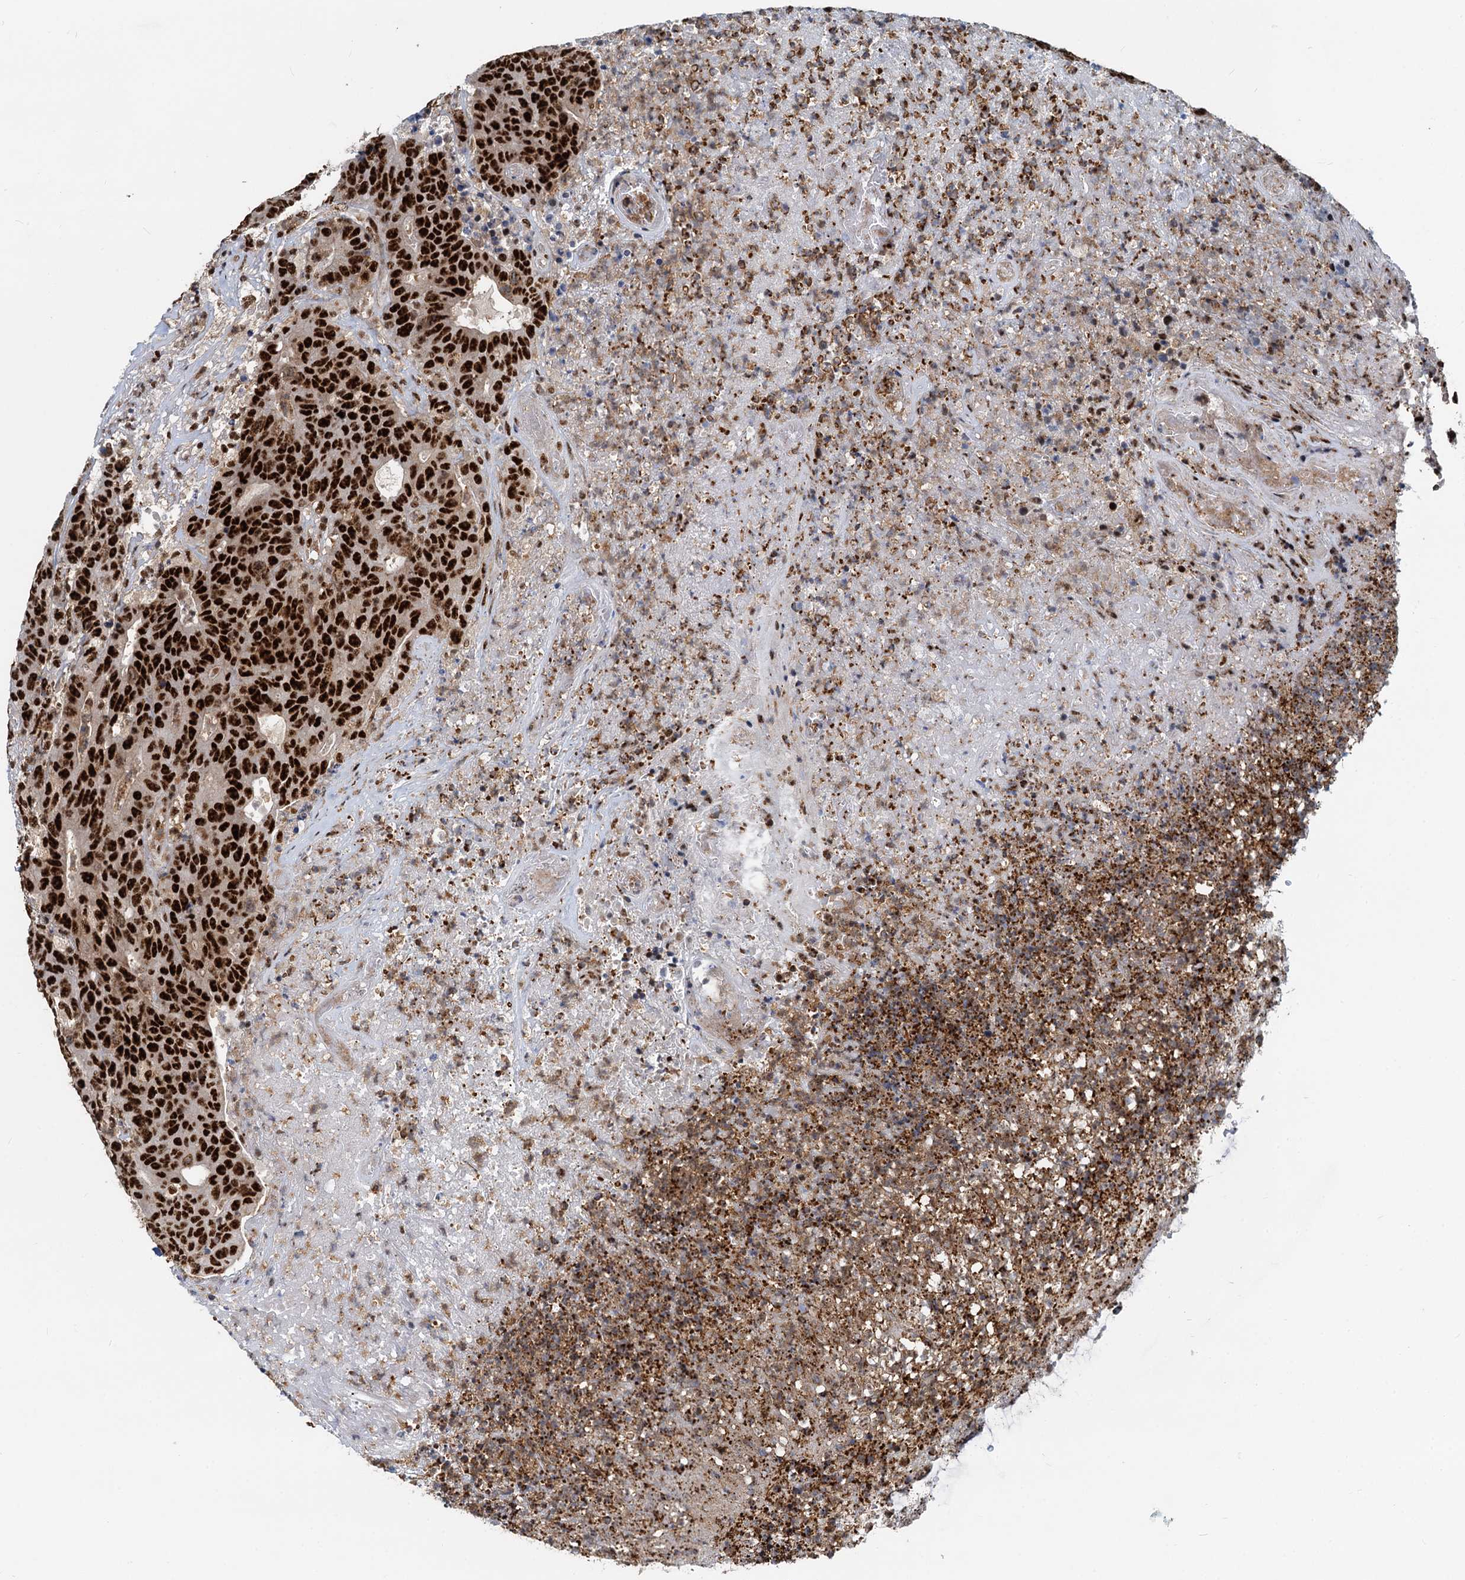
{"staining": {"intensity": "strong", "quantity": ">75%", "location": "nuclear"}, "tissue": "colorectal cancer", "cell_type": "Tumor cells", "image_type": "cancer", "snomed": [{"axis": "morphology", "description": "Adenocarcinoma, NOS"}, {"axis": "topography", "description": "Colon"}], "caption": "Colorectal cancer stained with IHC exhibits strong nuclear positivity in about >75% of tumor cells. The staining is performed using DAB brown chromogen to label protein expression. The nuclei are counter-stained blue using hematoxylin.", "gene": "RBM26", "patient": {"sex": "female", "age": 75}}